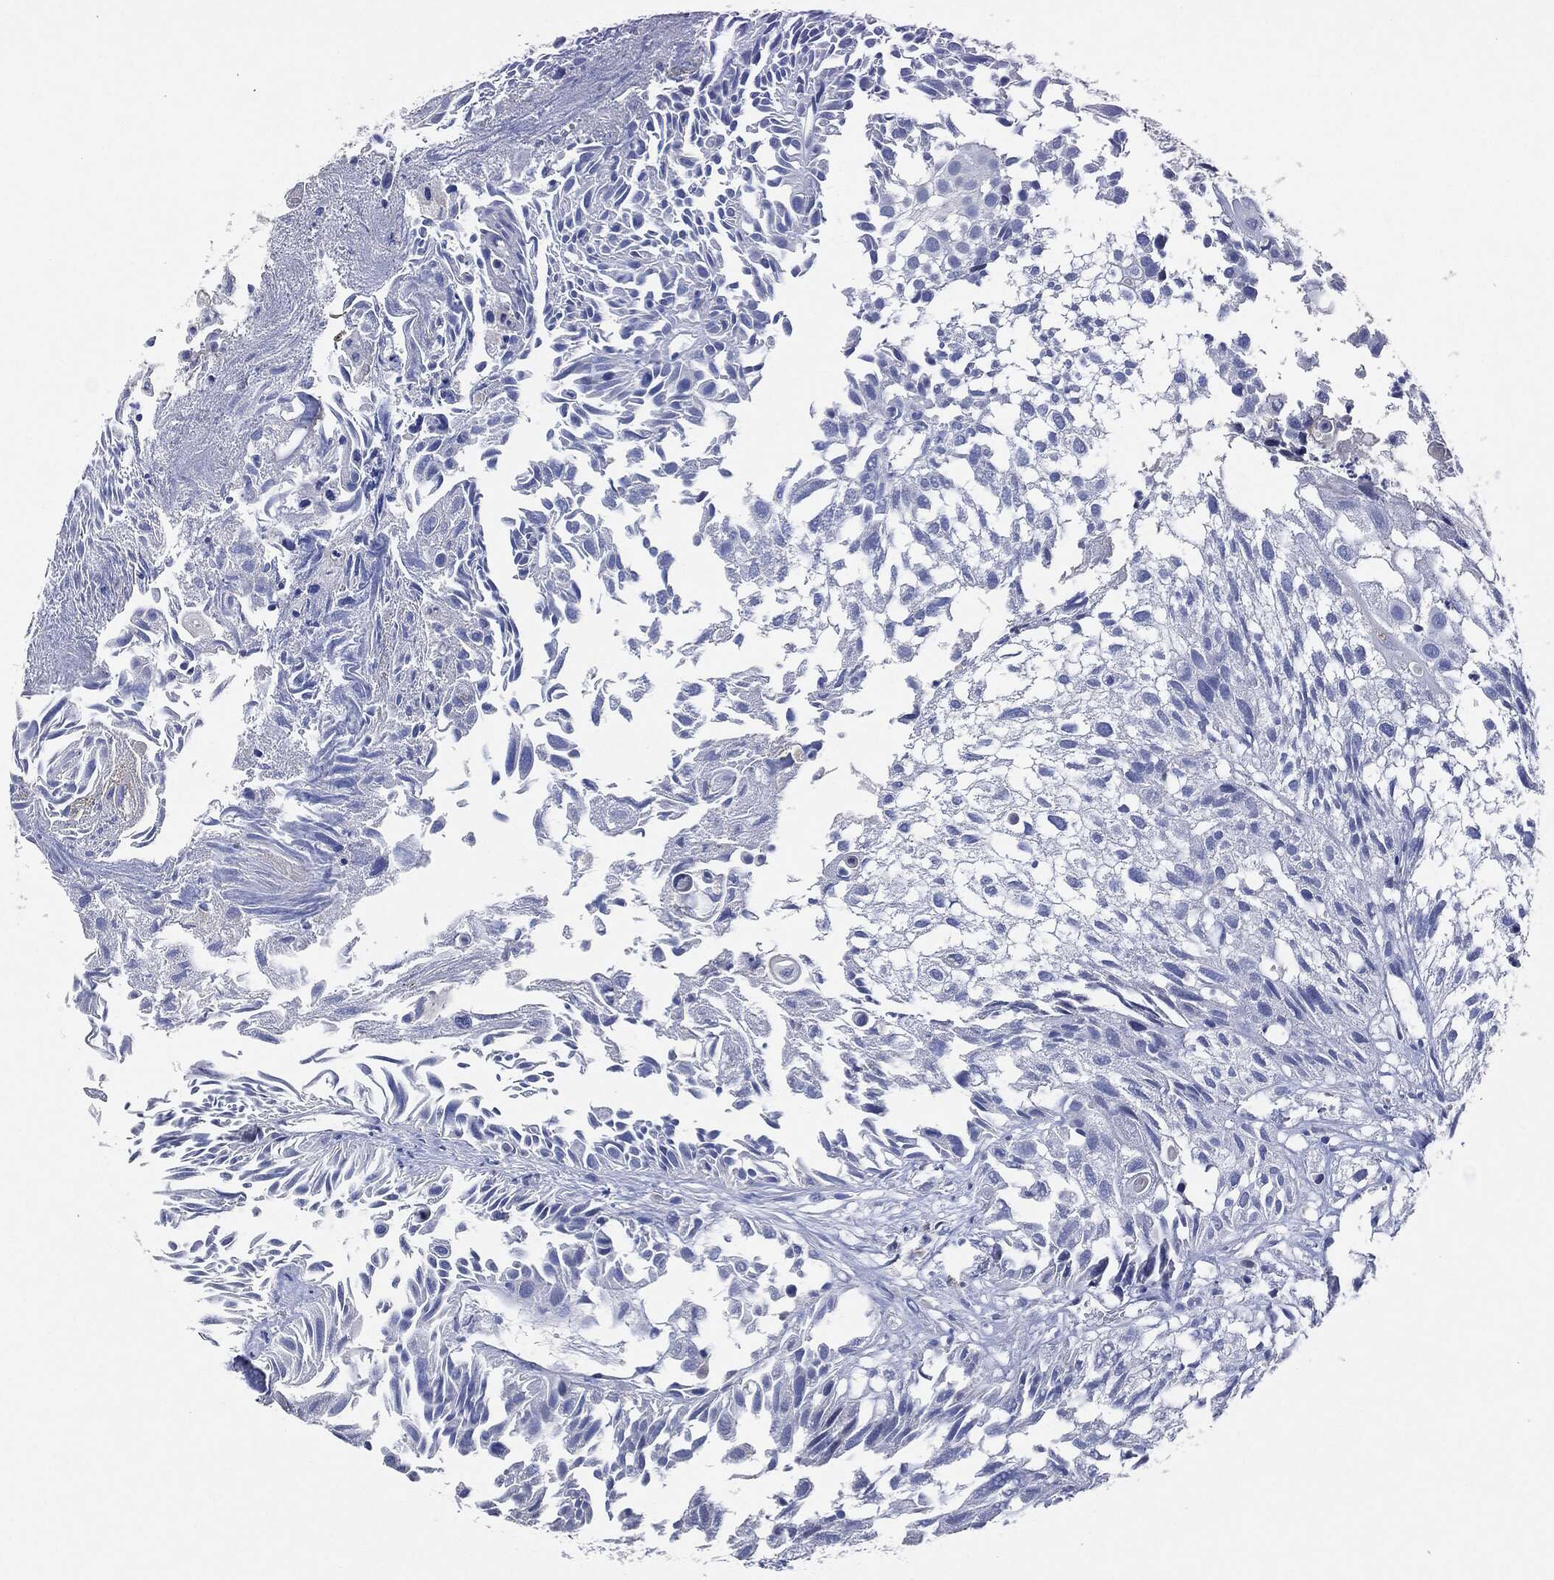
{"staining": {"intensity": "negative", "quantity": "none", "location": "none"}, "tissue": "urothelial cancer", "cell_type": "Tumor cells", "image_type": "cancer", "snomed": [{"axis": "morphology", "description": "Urothelial carcinoma, High grade"}, {"axis": "topography", "description": "Urinary bladder"}], "caption": "Immunohistochemistry photomicrograph of urothelial cancer stained for a protein (brown), which exhibits no staining in tumor cells.", "gene": "NTRK1", "patient": {"sex": "female", "age": 79}}